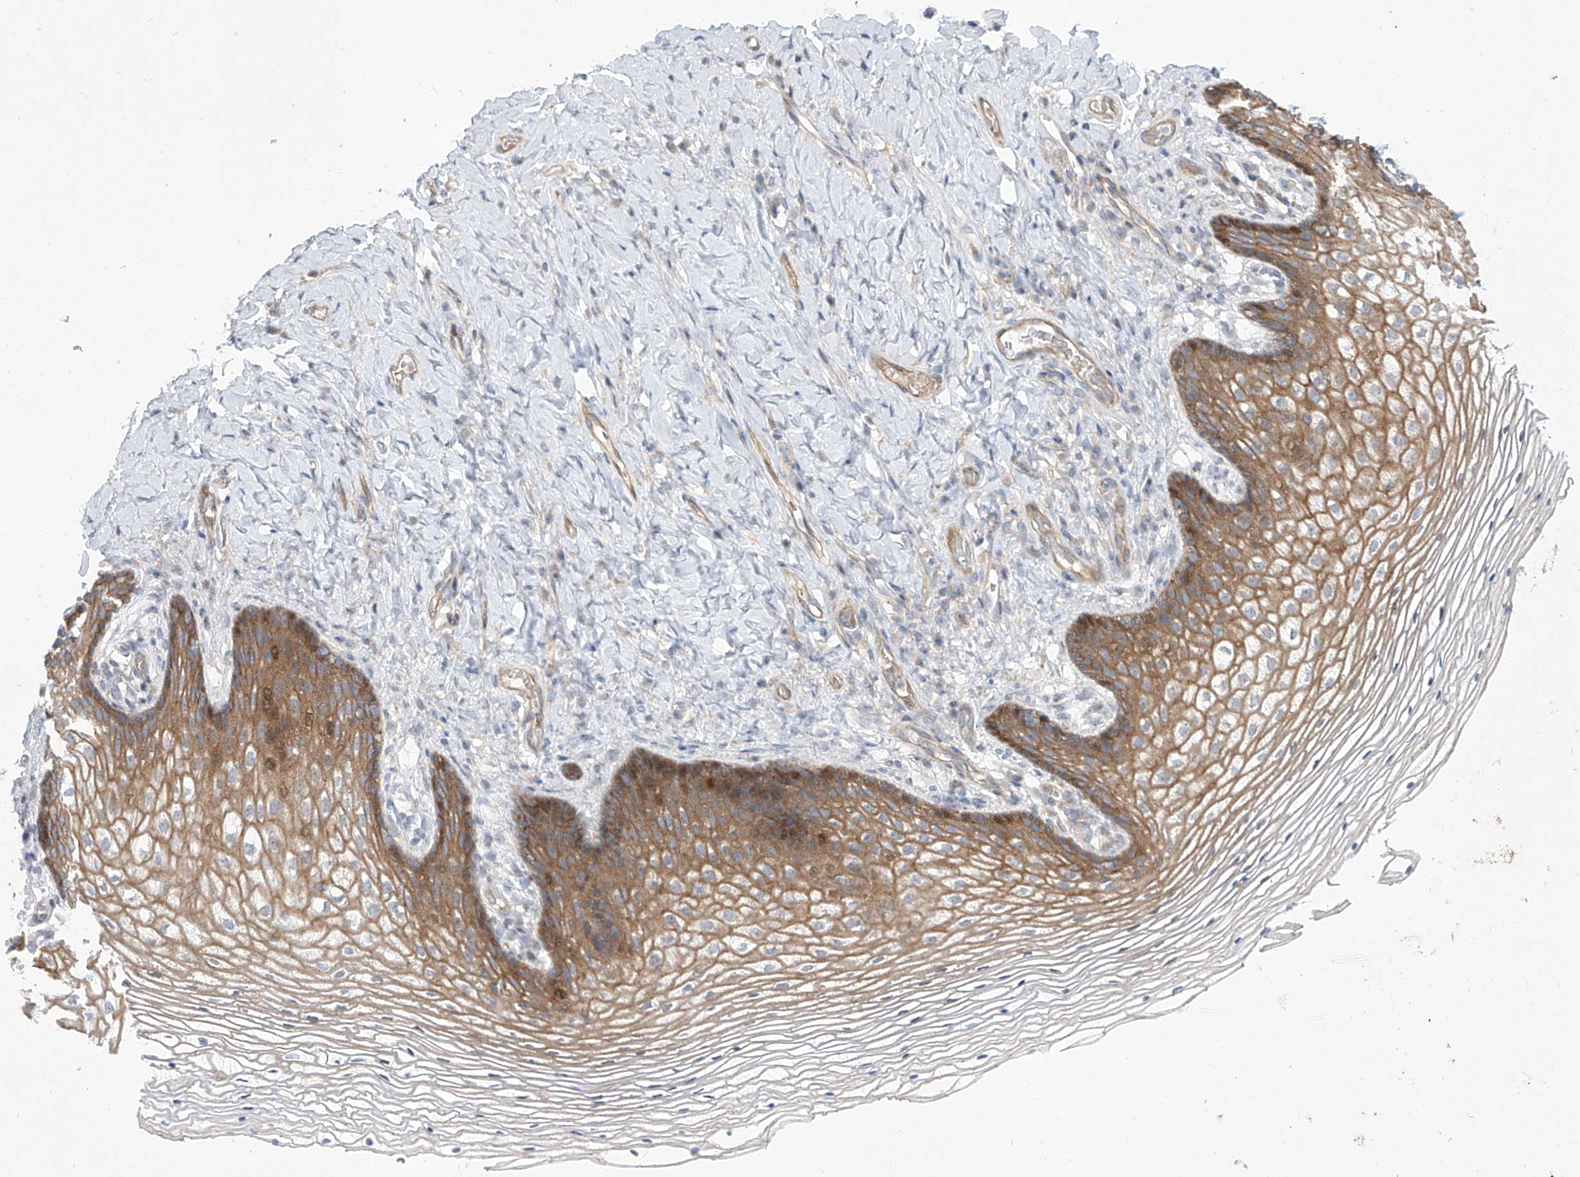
{"staining": {"intensity": "moderate", "quantity": ">75%", "location": "cytoplasmic/membranous,nuclear"}, "tissue": "vagina", "cell_type": "Squamous epithelial cells", "image_type": "normal", "snomed": [{"axis": "morphology", "description": "Normal tissue, NOS"}, {"axis": "topography", "description": "Vagina"}], "caption": "Vagina was stained to show a protein in brown. There is medium levels of moderate cytoplasmic/membranous,nuclear expression in approximately >75% of squamous epithelial cells.", "gene": "LRRC1", "patient": {"sex": "female", "age": 60}}